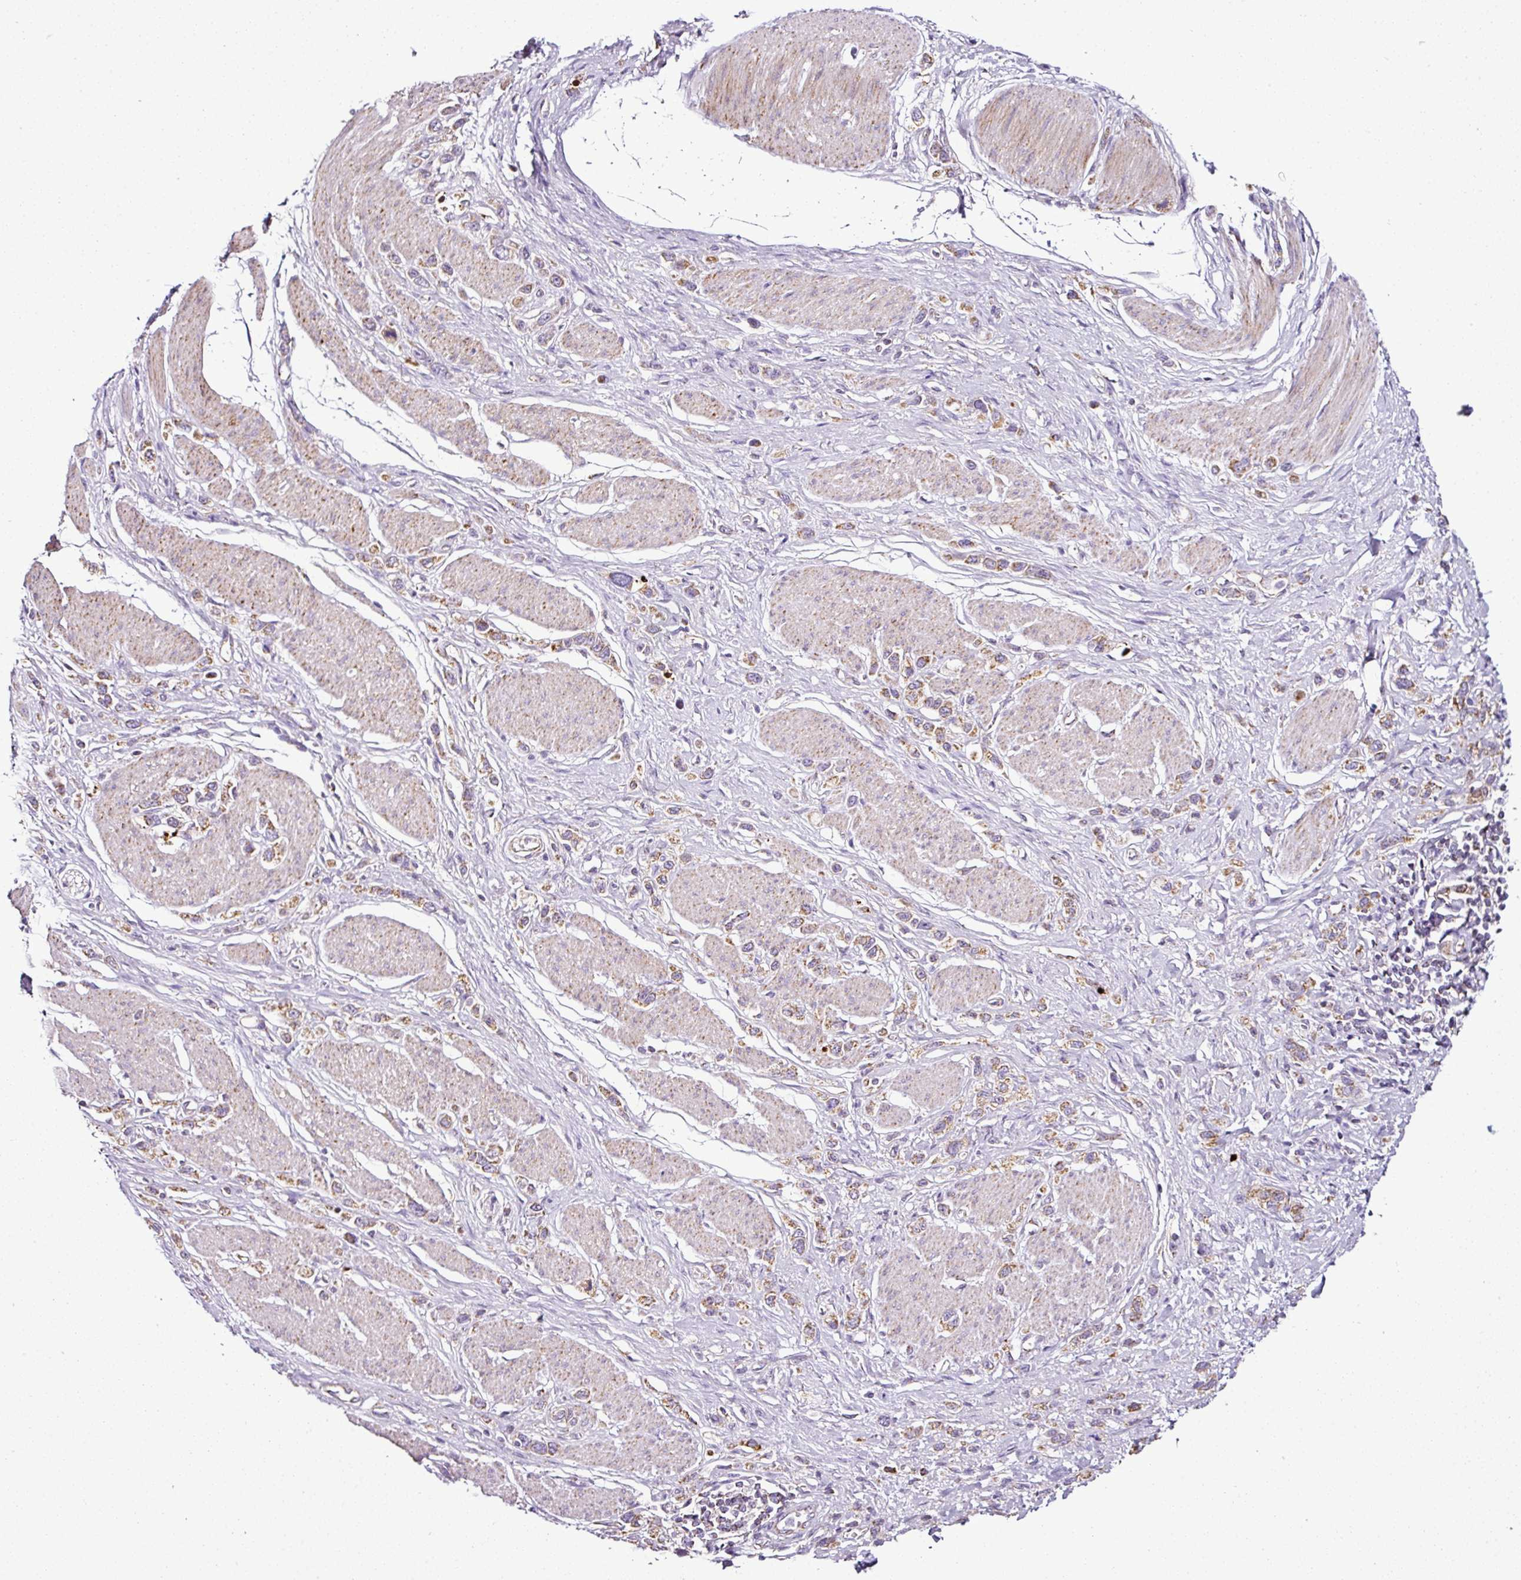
{"staining": {"intensity": "moderate", "quantity": ">75%", "location": "cytoplasmic/membranous"}, "tissue": "stomach cancer", "cell_type": "Tumor cells", "image_type": "cancer", "snomed": [{"axis": "morphology", "description": "Adenocarcinoma, NOS"}, {"axis": "topography", "description": "Stomach"}], "caption": "A histopathology image of stomach cancer stained for a protein demonstrates moderate cytoplasmic/membranous brown staining in tumor cells. The protein is shown in brown color, while the nuclei are stained blue.", "gene": "DPAGT1", "patient": {"sex": "female", "age": 65}}